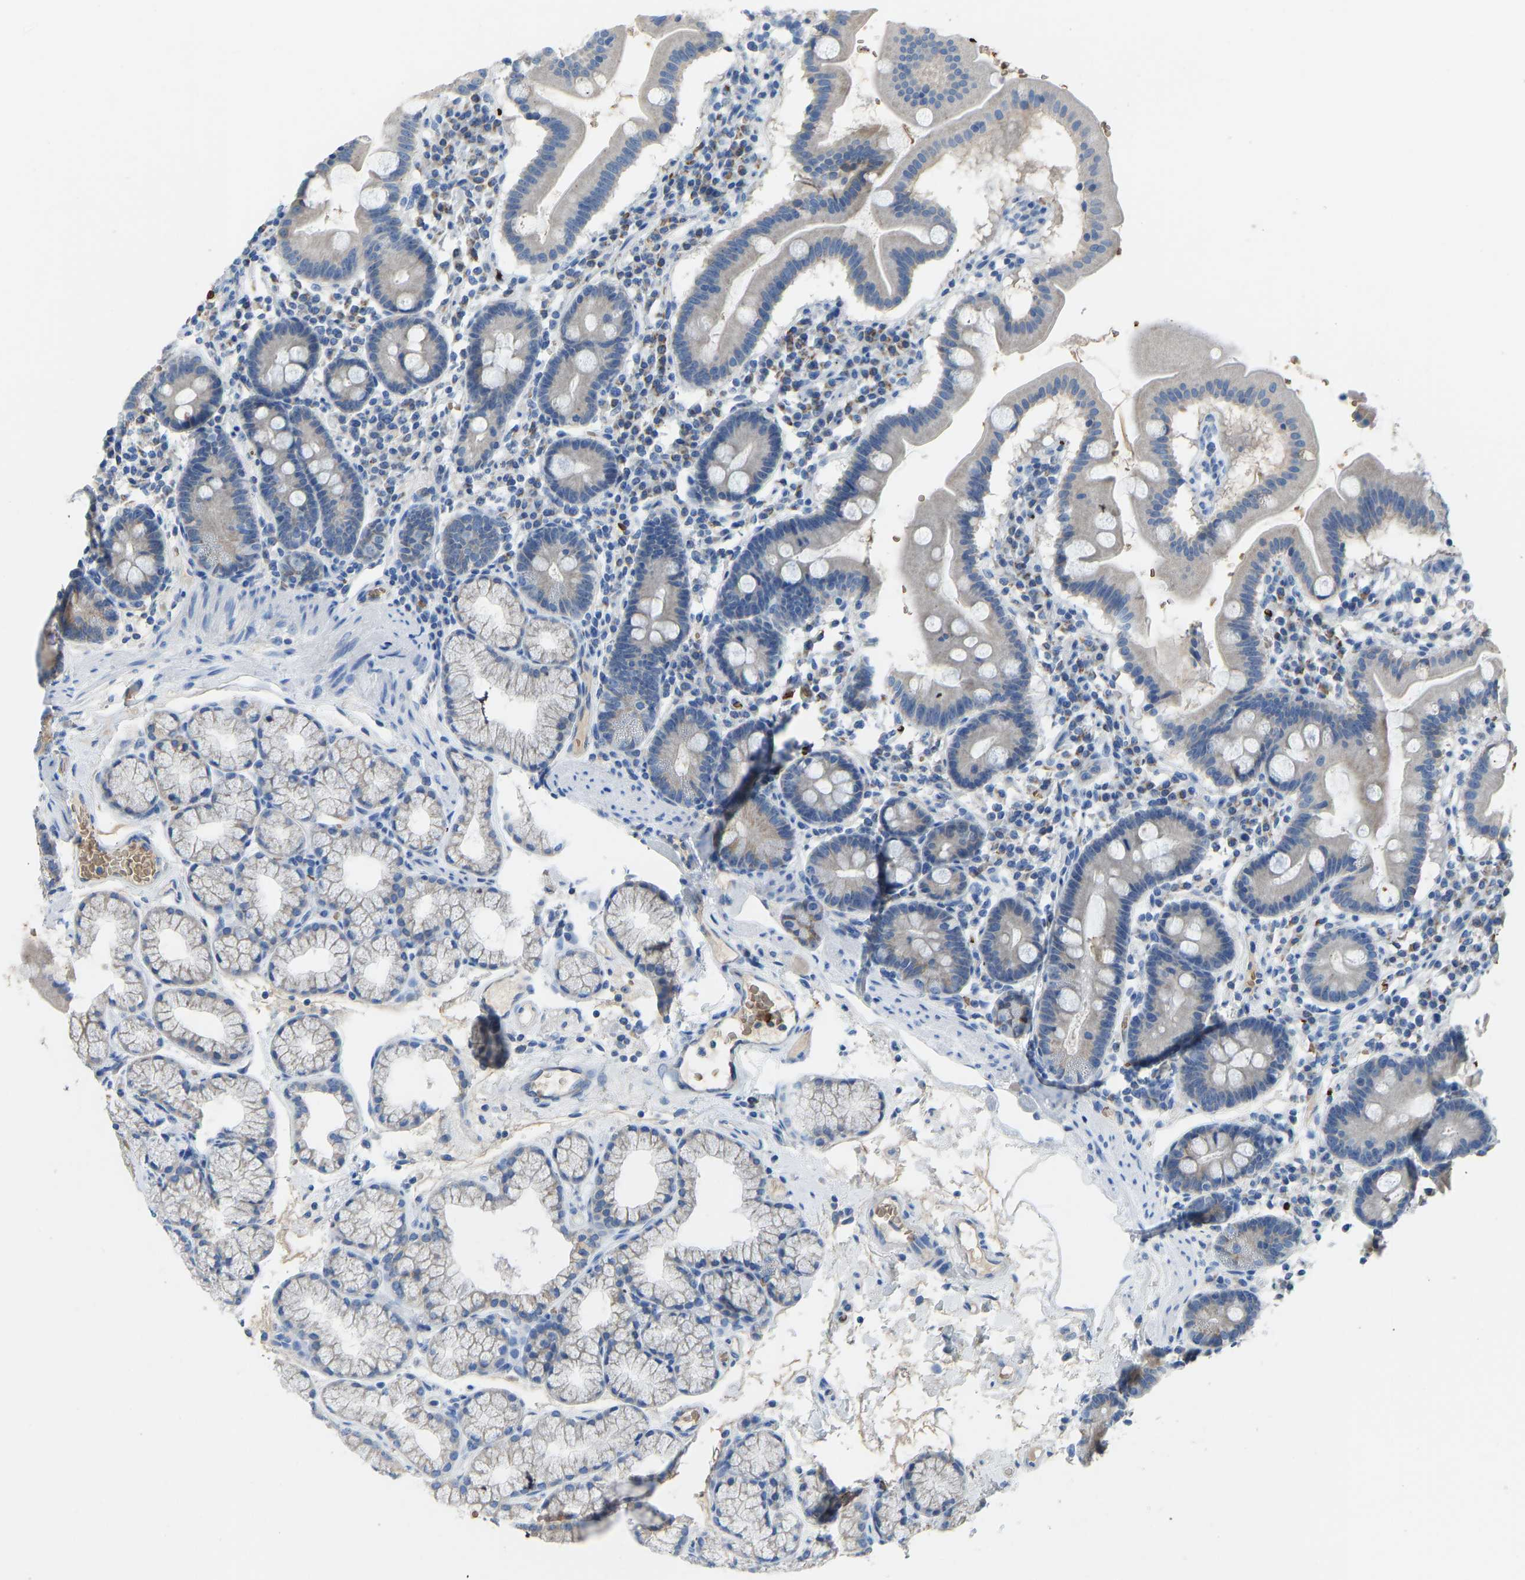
{"staining": {"intensity": "negative", "quantity": "none", "location": "none"}, "tissue": "duodenum", "cell_type": "Glandular cells", "image_type": "normal", "snomed": [{"axis": "morphology", "description": "Normal tissue, NOS"}, {"axis": "topography", "description": "Duodenum"}], "caption": "DAB immunohistochemical staining of normal duodenum shows no significant expression in glandular cells.", "gene": "PIGS", "patient": {"sex": "male", "age": 50}}